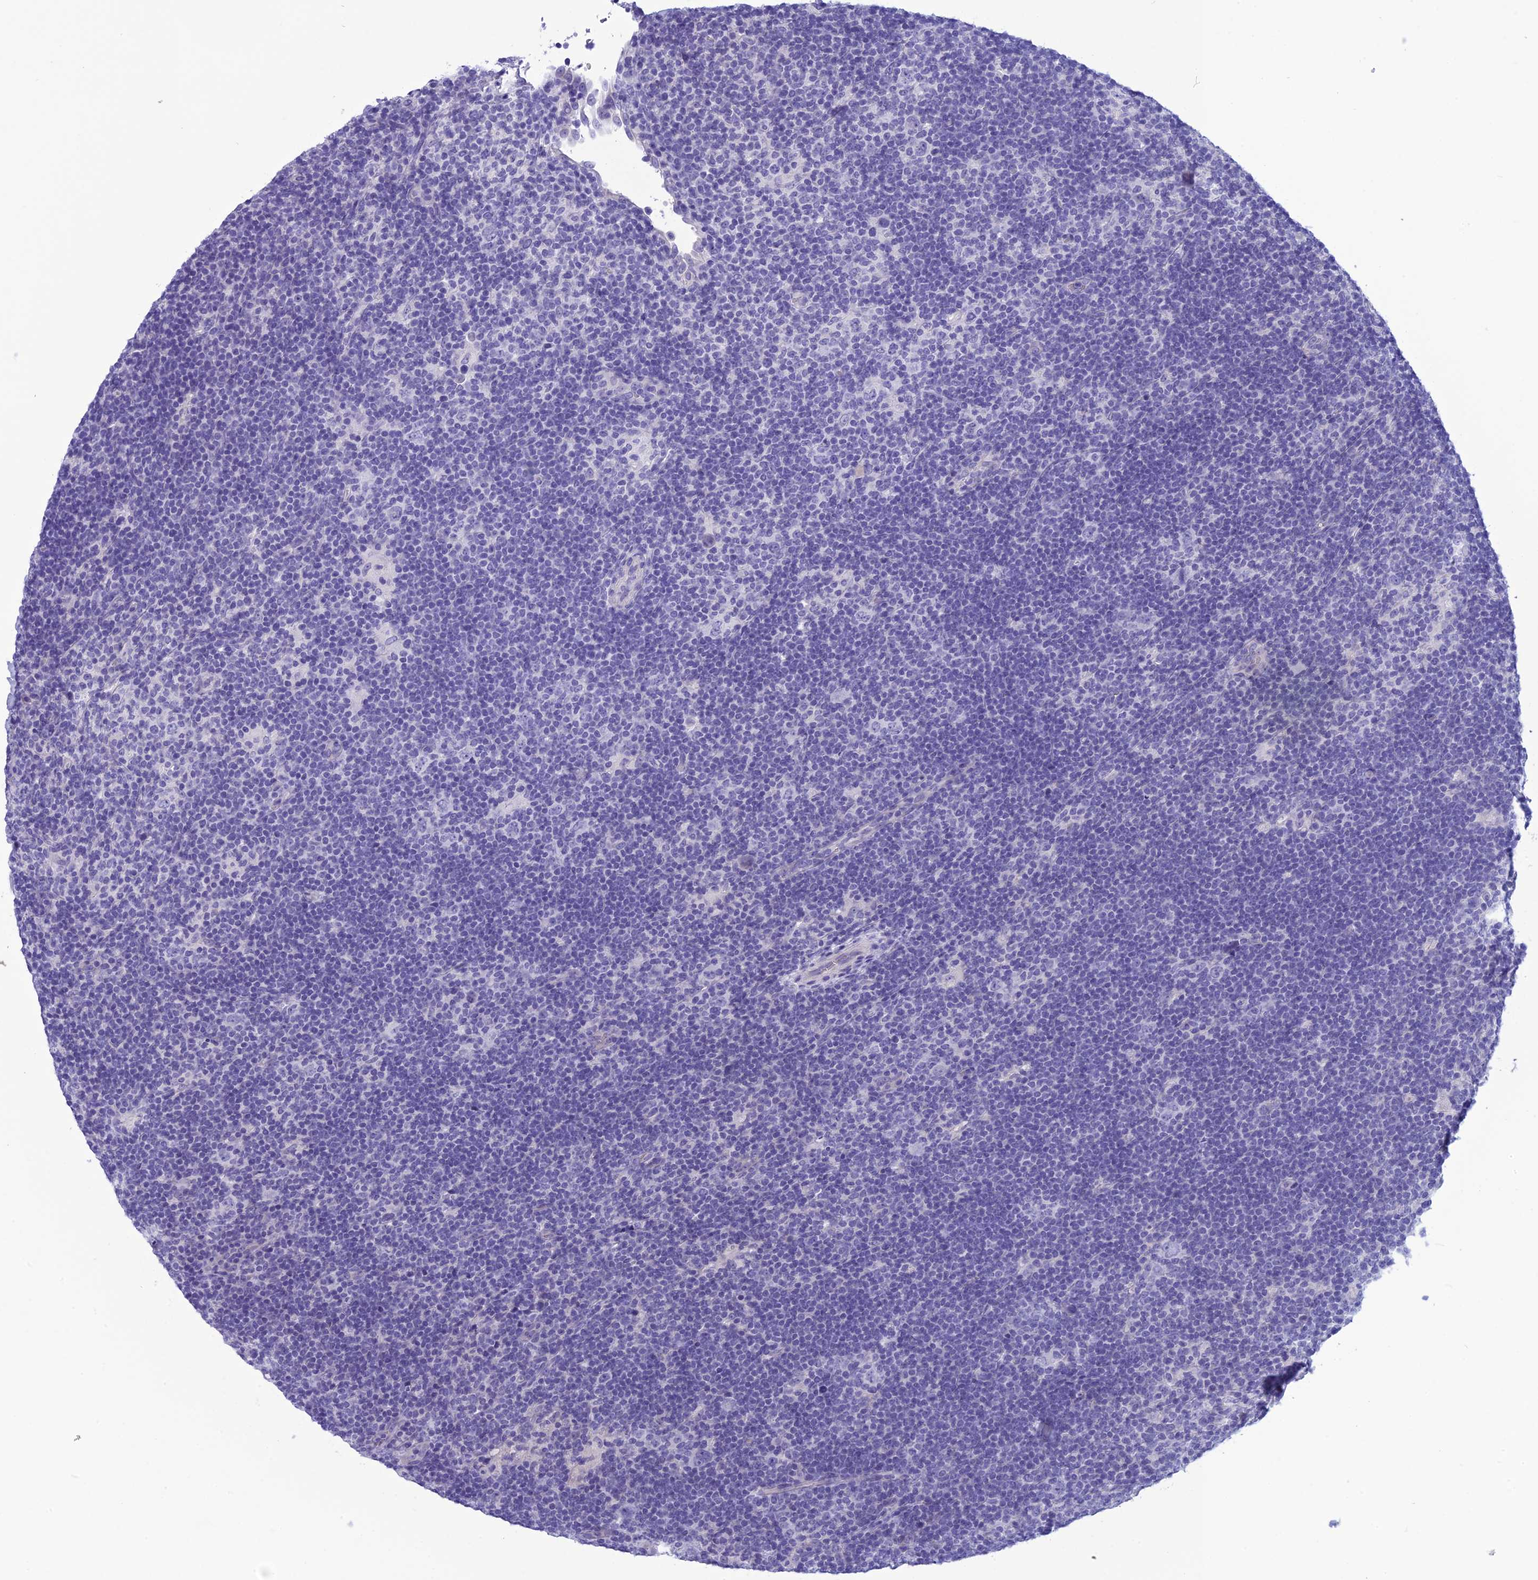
{"staining": {"intensity": "negative", "quantity": "none", "location": "none"}, "tissue": "lymphoma", "cell_type": "Tumor cells", "image_type": "cancer", "snomed": [{"axis": "morphology", "description": "Hodgkin's disease, NOS"}, {"axis": "topography", "description": "Lymph node"}], "caption": "This is an immunohistochemistry micrograph of lymphoma. There is no expression in tumor cells.", "gene": "BBS2", "patient": {"sex": "female", "age": 57}}